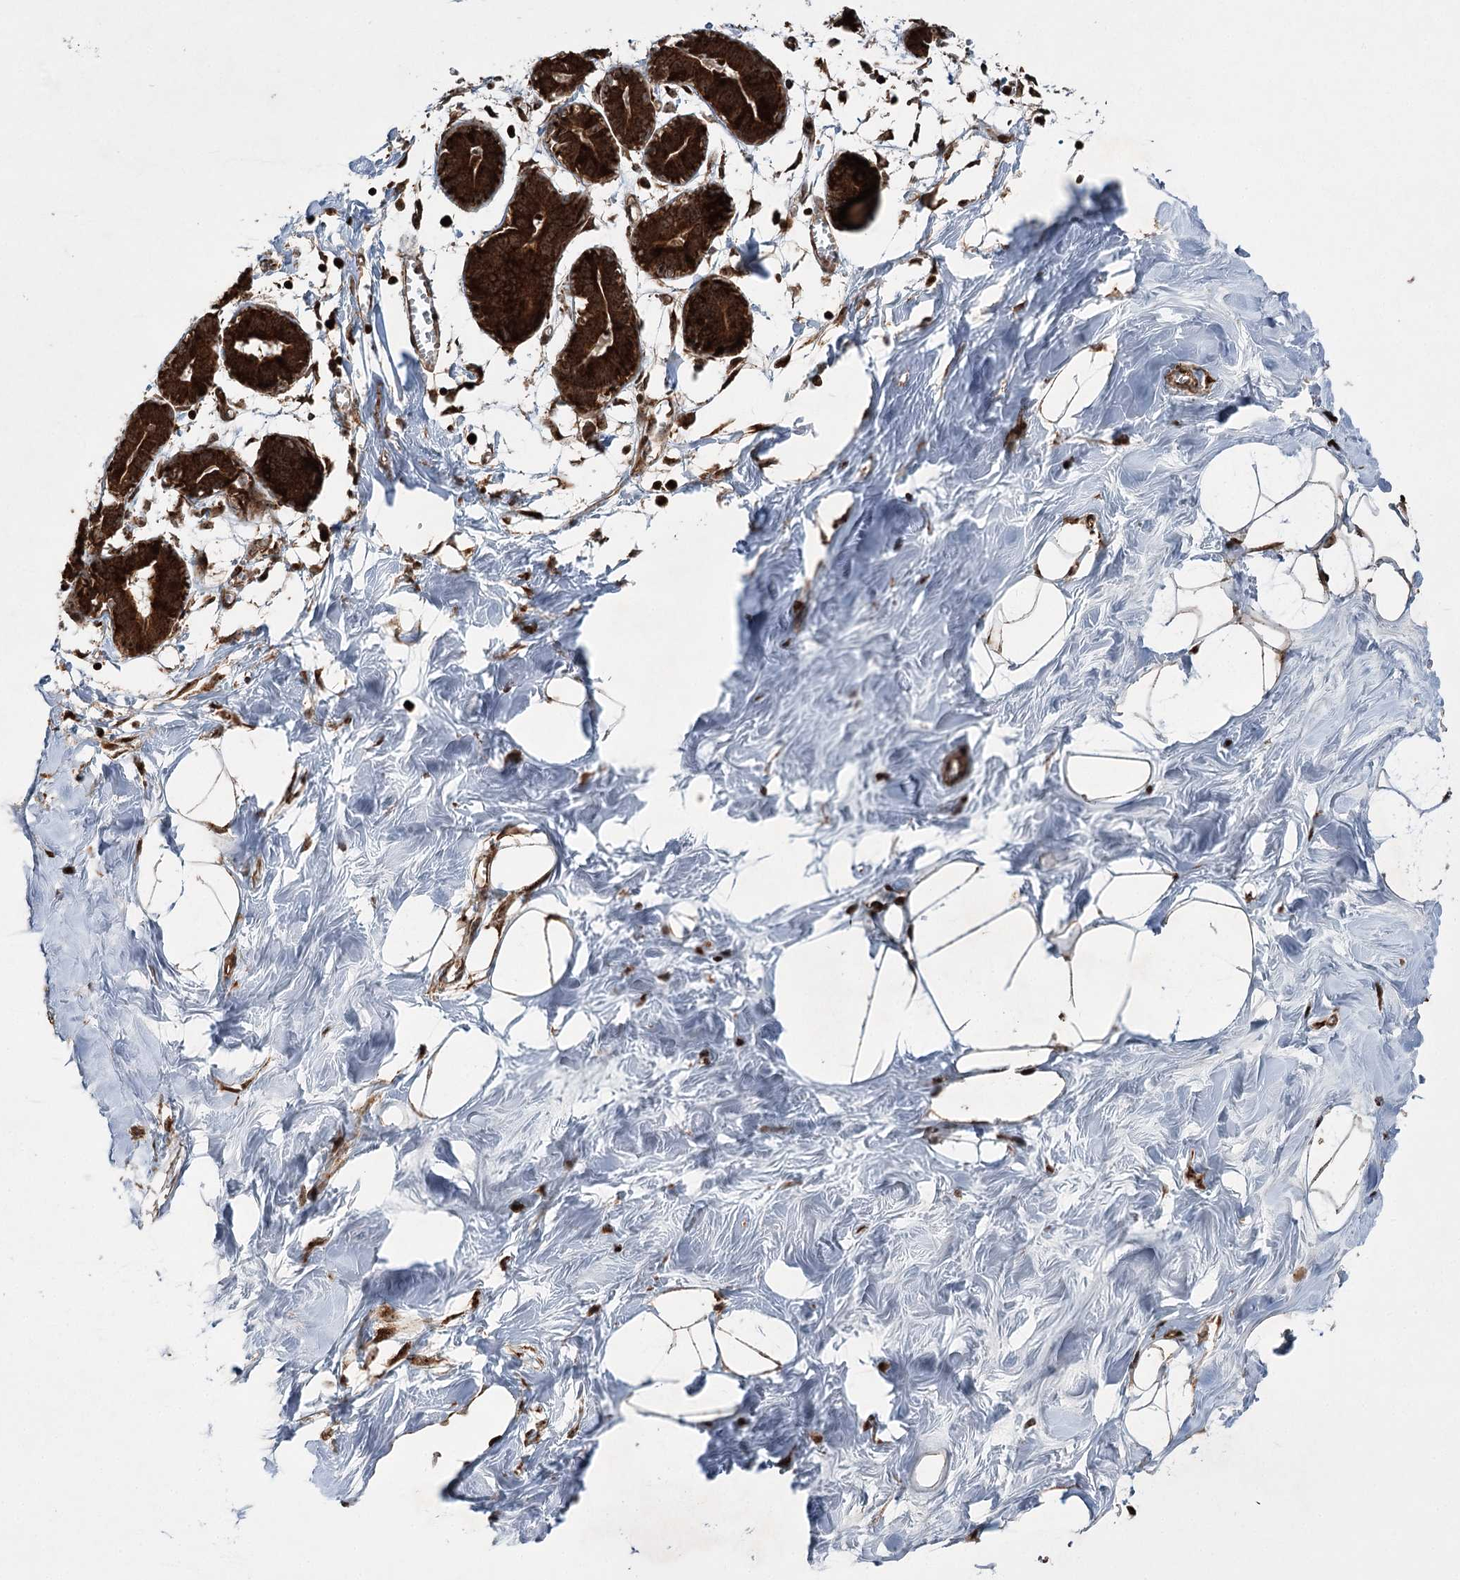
{"staining": {"intensity": "moderate", "quantity": ">75%", "location": "cytoplasmic/membranous,nuclear"}, "tissue": "breast", "cell_type": "Adipocytes", "image_type": "normal", "snomed": [{"axis": "morphology", "description": "Normal tissue, NOS"}, {"axis": "topography", "description": "Breast"}], "caption": "Immunohistochemical staining of normal human breast shows medium levels of moderate cytoplasmic/membranous,nuclear staining in about >75% of adipocytes. The protein of interest is shown in brown color, while the nuclei are stained blue.", "gene": "SERINC5", "patient": {"sex": "female", "age": 27}}